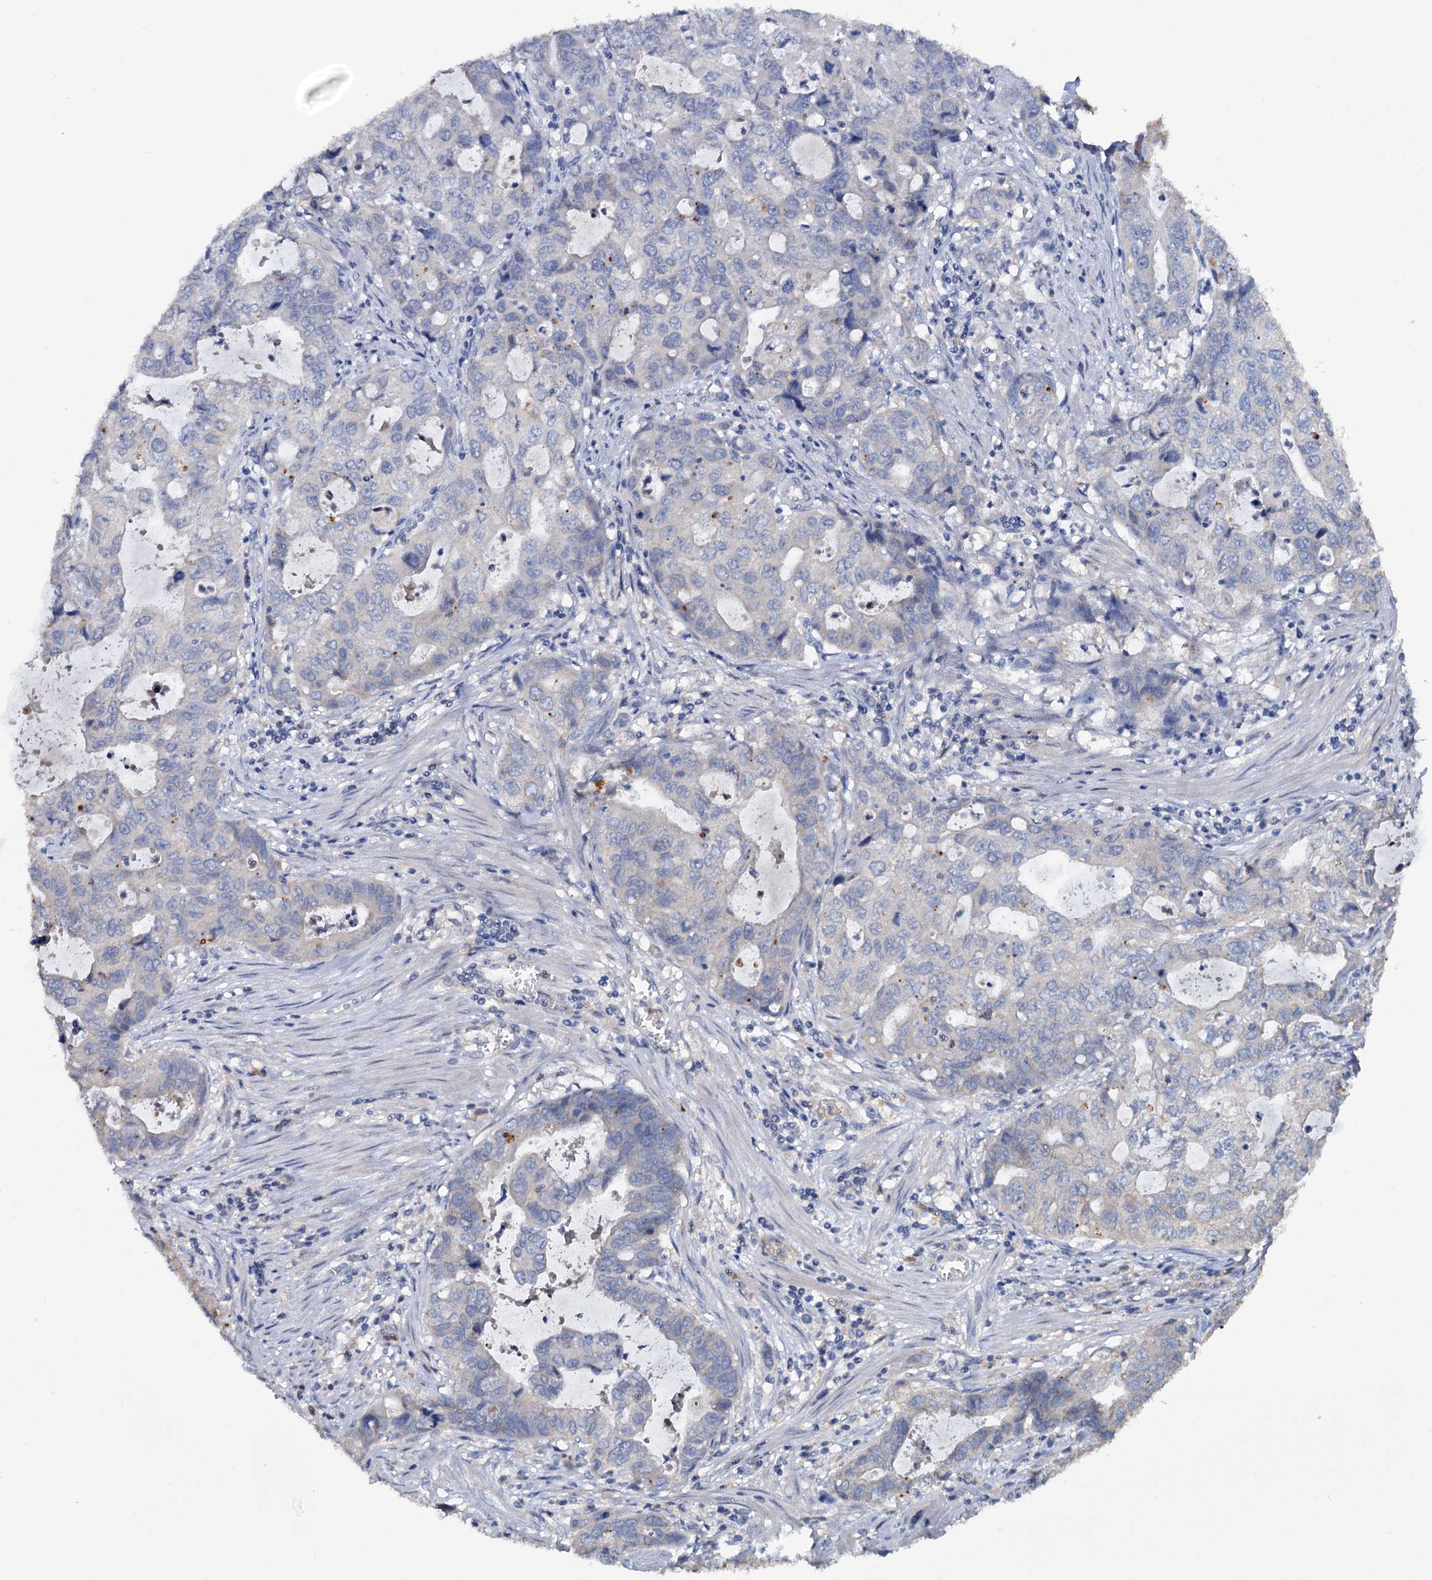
{"staining": {"intensity": "negative", "quantity": "none", "location": "none"}, "tissue": "stomach cancer", "cell_type": "Tumor cells", "image_type": "cancer", "snomed": [{"axis": "morphology", "description": "Adenocarcinoma, NOS"}, {"axis": "topography", "description": "Stomach, upper"}], "caption": "A photomicrograph of adenocarcinoma (stomach) stained for a protein exhibits no brown staining in tumor cells.", "gene": "IL17RD", "patient": {"sex": "female", "age": 52}}